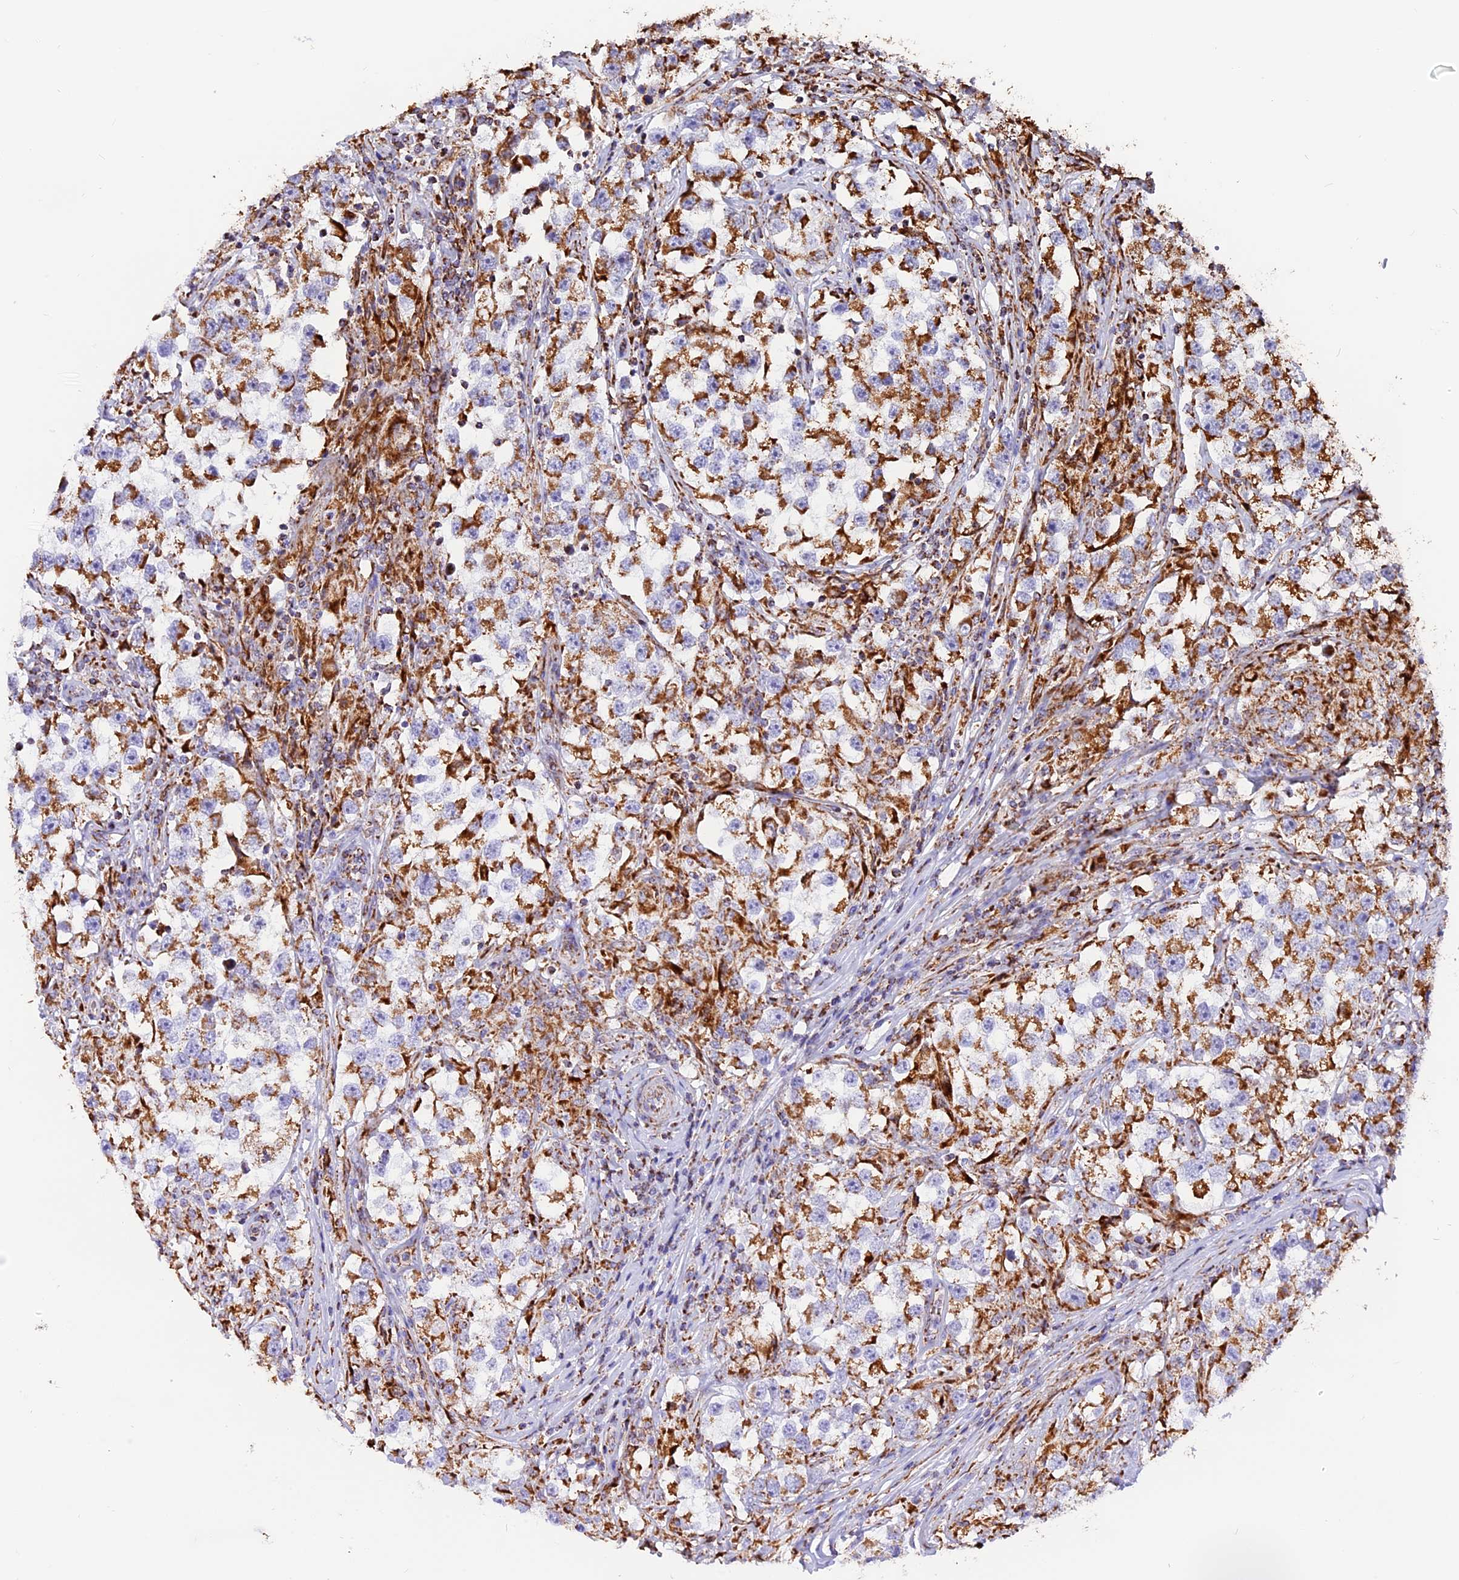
{"staining": {"intensity": "moderate", "quantity": ">75%", "location": "cytoplasmic/membranous"}, "tissue": "testis cancer", "cell_type": "Tumor cells", "image_type": "cancer", "snomed": [{"axis": "morphology", "description": "Seminoma, NOS"}, {"axis": "topography", "description": "Testis"}], "caption": "This is a photomicrograph of immunohistochemistry (IHC) staining of seminoma (testis), which shows moderate expression in the cytoplasmic/membranous of tumor cells.", "gene": "NDUFA8", "patient": {"sex": "male", "age": 46}}